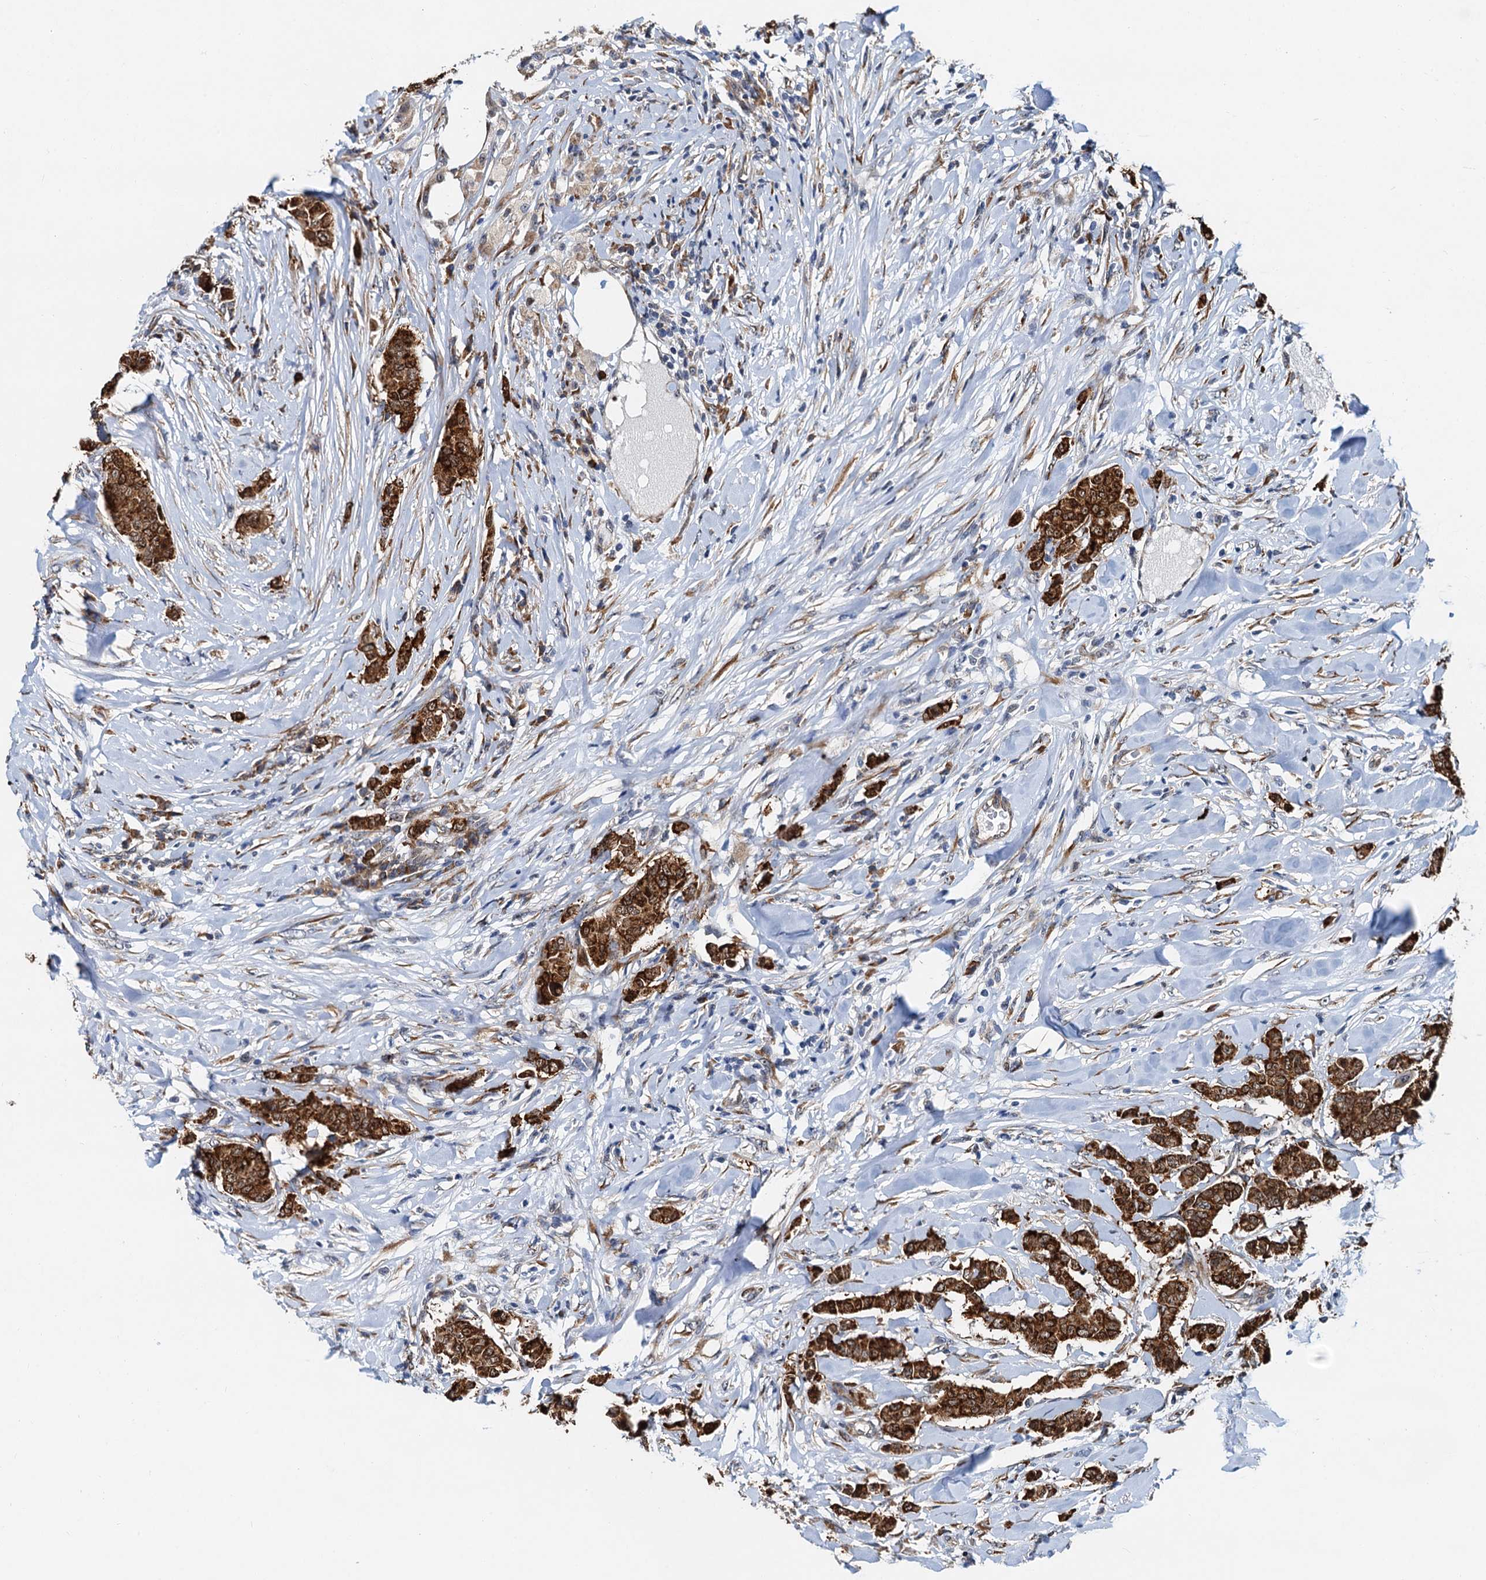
{"staining": {"intensity": "strong", "quantity": ">75%", "location": "cytoplasmic/membranous"}, "tissue": "breast cancer", "cell_type": "Tumor cells", "image_type": "cancer", "snomed": [{"axis": "morphology", "description": "Duct carcinoma"}, {"axis": "topography", "description": "Breast"}], "caption": "Strong cytoplasmic/membranous protein staining is identified in approximately >75% of tumor cells in breast cancer (intraductal carcinoma). (DAB (3,3'-diaminobenzidine) IHC with brightfield microscopy, high magnification).", "gene": "DNAJC21", "patient": {"sex": "female", "age": 40}}